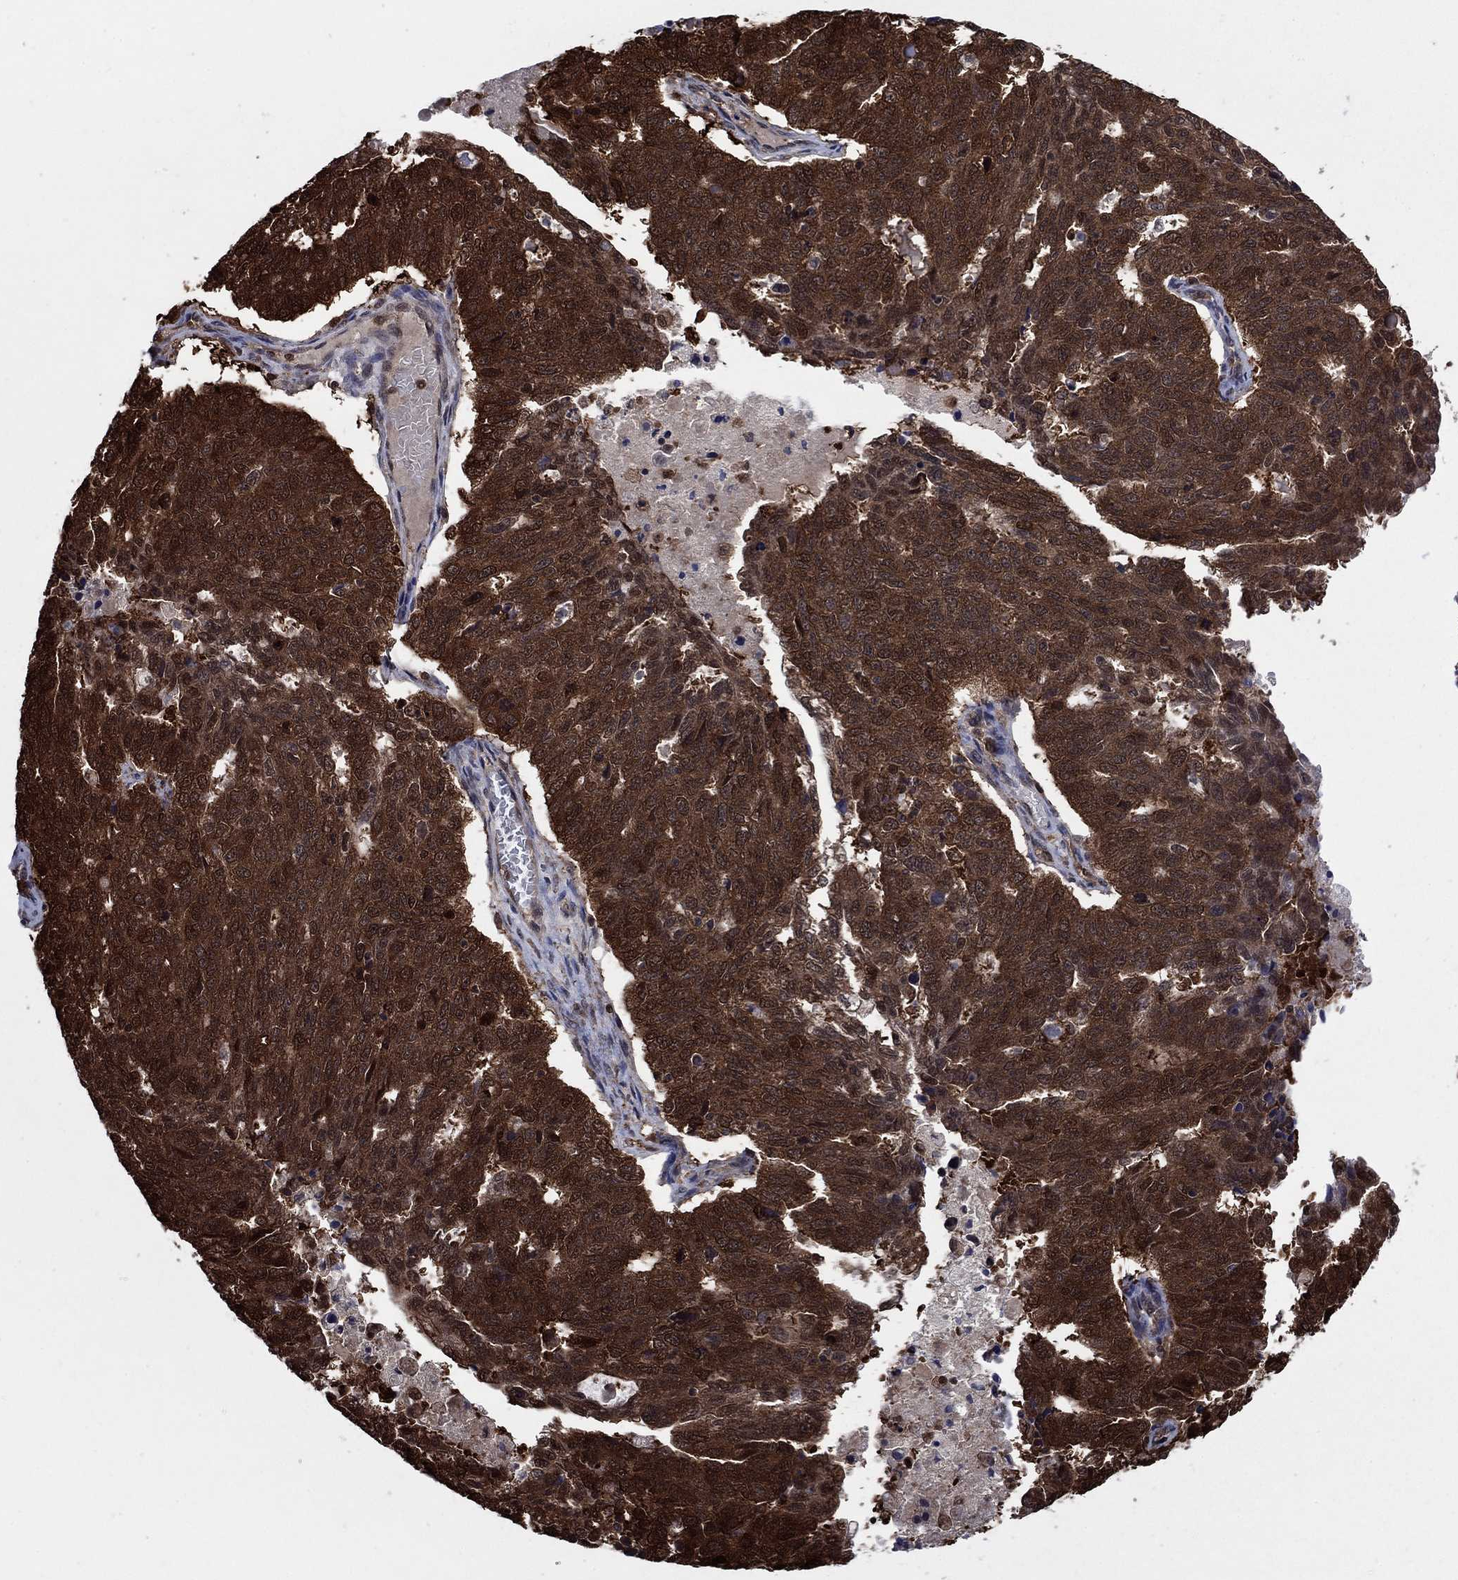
{"staining": {"intensity": "strong", "quantity": ">75%", "location": "cytoplasmic/membranous"}, "tissue": "ovarian cancer", "cell_type": "Tumor cells", "image_type": "cancer", "snomed": [{"axis": "morphology", "description": "Cystadenocarcinoma, serous, NOS"}, {"axis": "topography", "description": "Ovary"}], "caption": "High-power microscopy captured an IHC histopathology image of ovarian cancer (serous cystadenocarcinoma), revealing strong cytoplasmic/membranous expression in about >75% of tumor cells.", "gene": "CACYBP", "patient": {"sex": "female", "age": 71}}